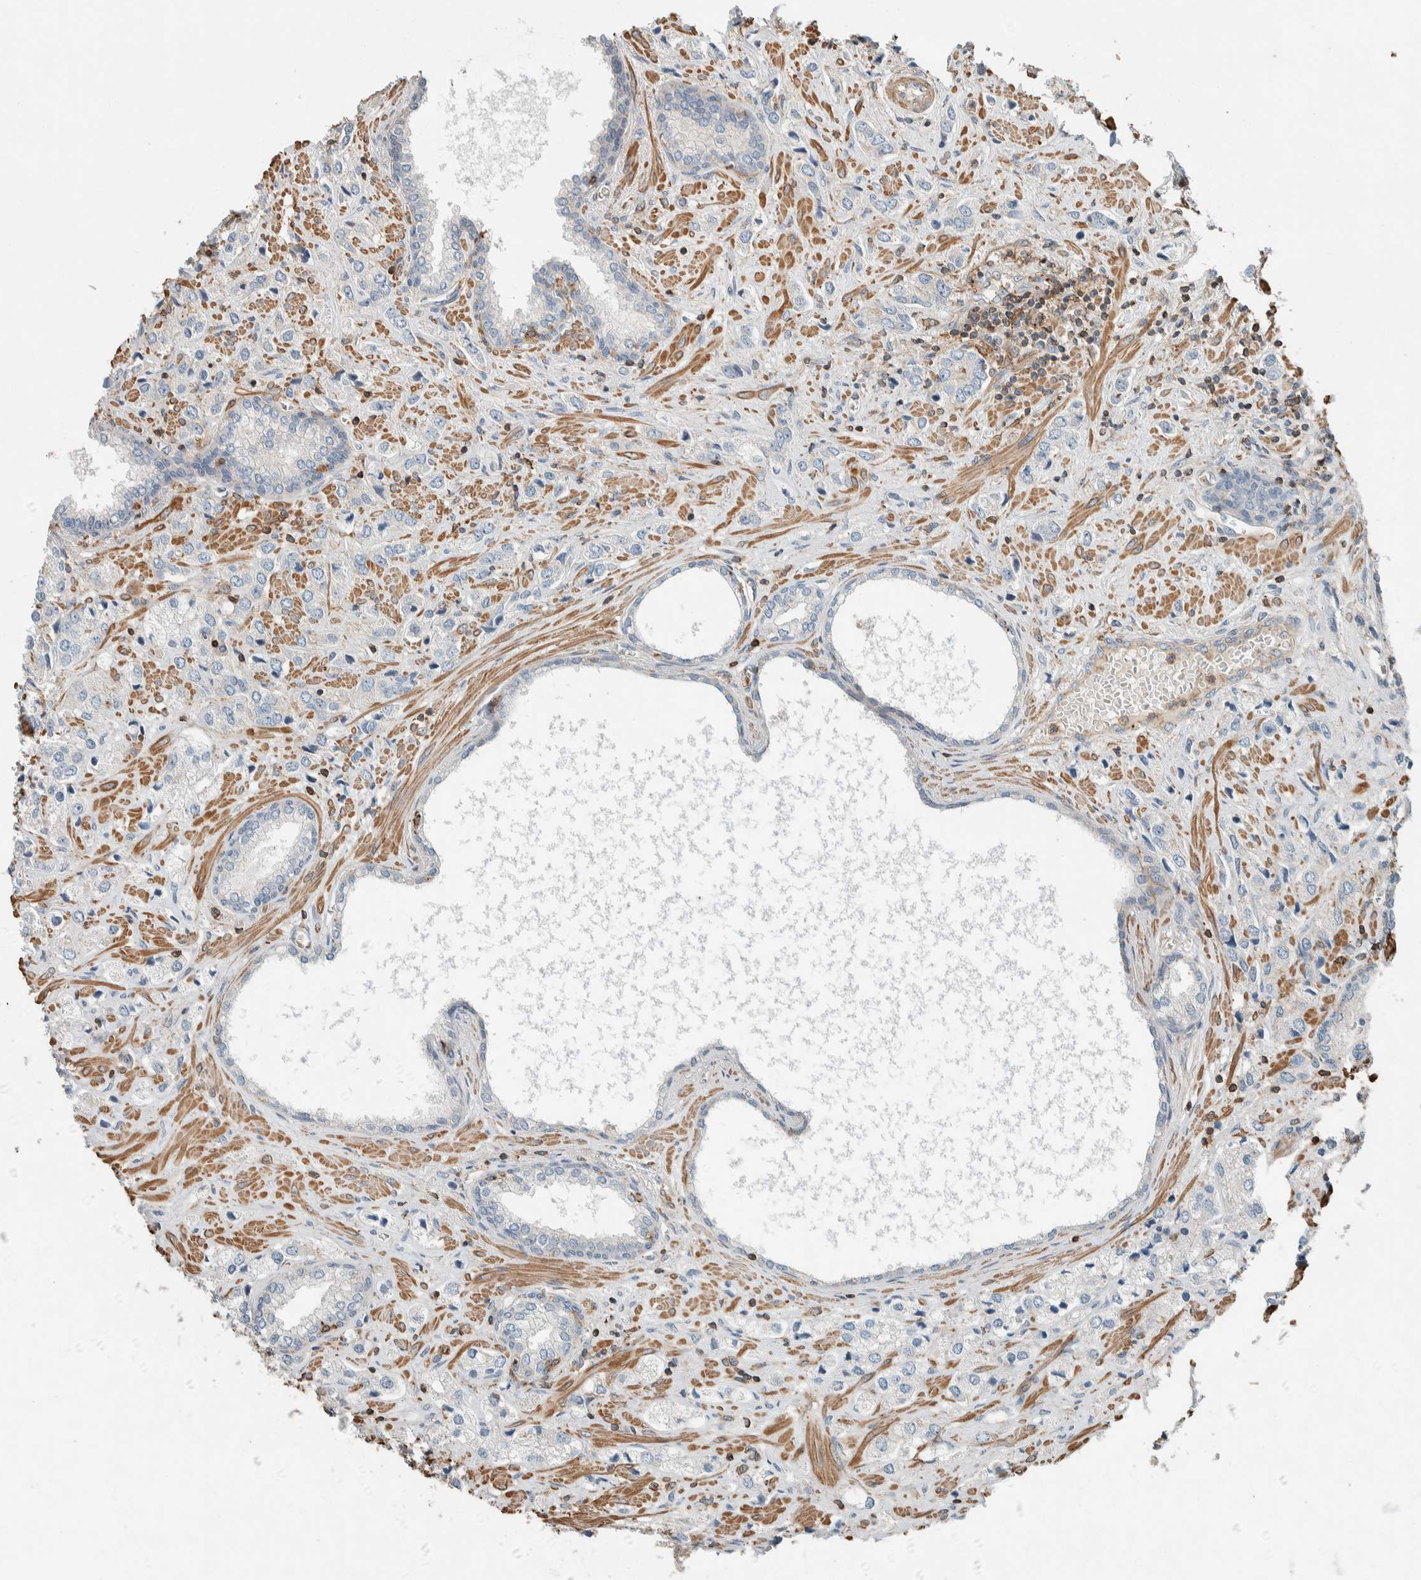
{"staining": {"intensity": "negative", "quantity": "none", "location": "none"}, "tissue": "prostate cancer", "cell_type": "Tumor cells", "image_type": "cancer", "snomed": [{"axis": "morphology", "description": "Adenocarcinoma, High grade"}, {"axis": "topography", "description": "Prostate"}], "caption": "Protein analysis of prostate cancer (adenocarcinoma (high-grade)) shows no significant positivity in tumor cells.", "gene": "CTBP2", "patient": {"sex": "male", "age": 66}}